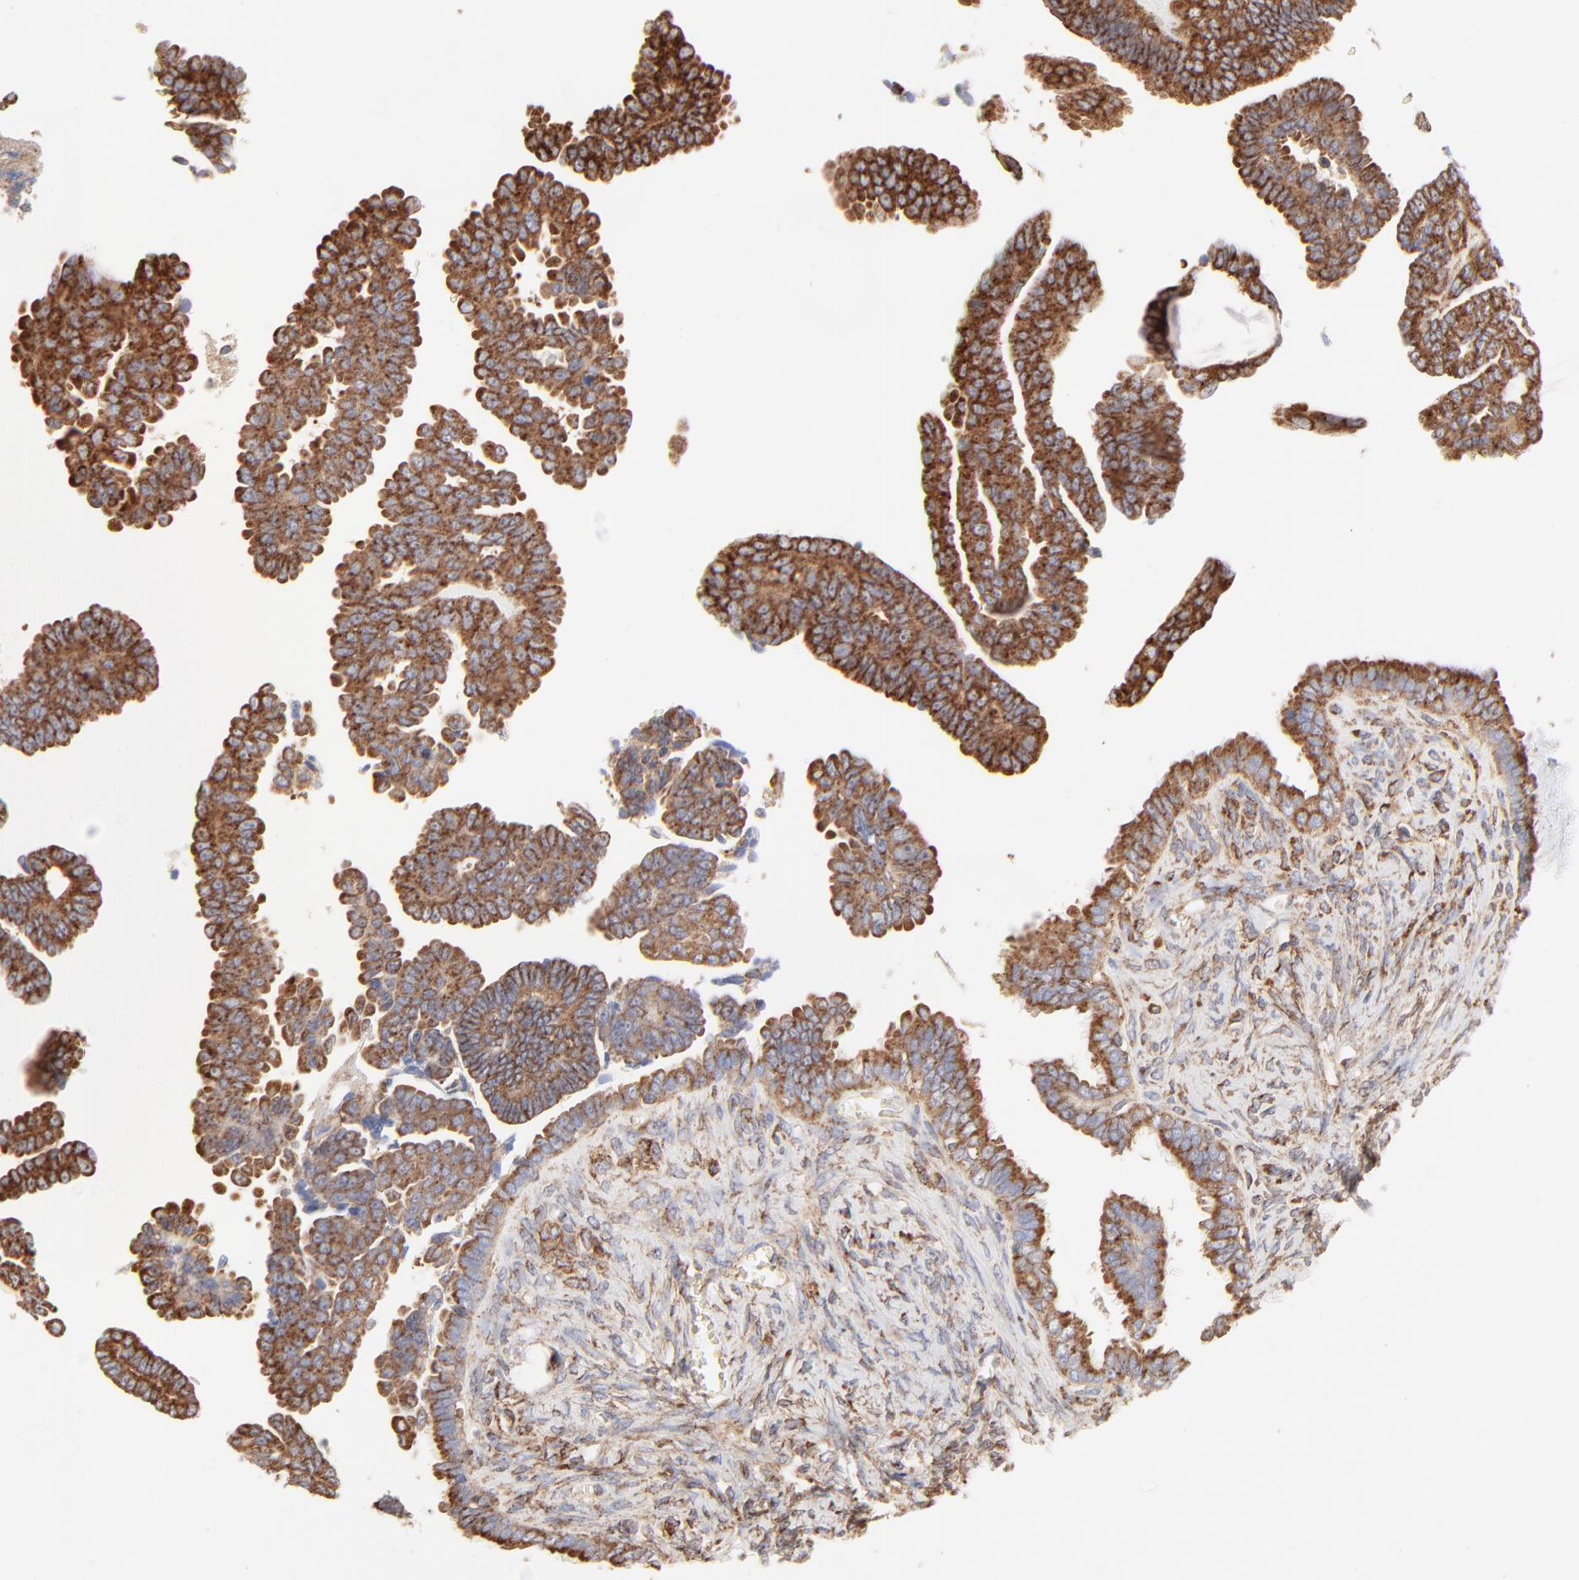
{"staining": {"intensity": "strong", "quantity": ">75%", "location": "cytoplasmic/membranous"}, "tissue": "ovarian cancer", "cell_type": "Tumor cells", "image_type": "cancer", "snomed": [{"axis": "morphology", "description": "Cystadenocarcinoma, serous, NOS"}, {"axis": "topography", "description": "Ovary"}], "caption": "IHC histopathology image of human ovarian cancer (serous cystadenocarcinoma) stained for a protein (brown), which demonstrates high levels of strong cytoplasmic/membranous expression in approximately >75% of tumor cells.", "gene": "CLTB", "patient": {"sex": "female", "age": 71}}